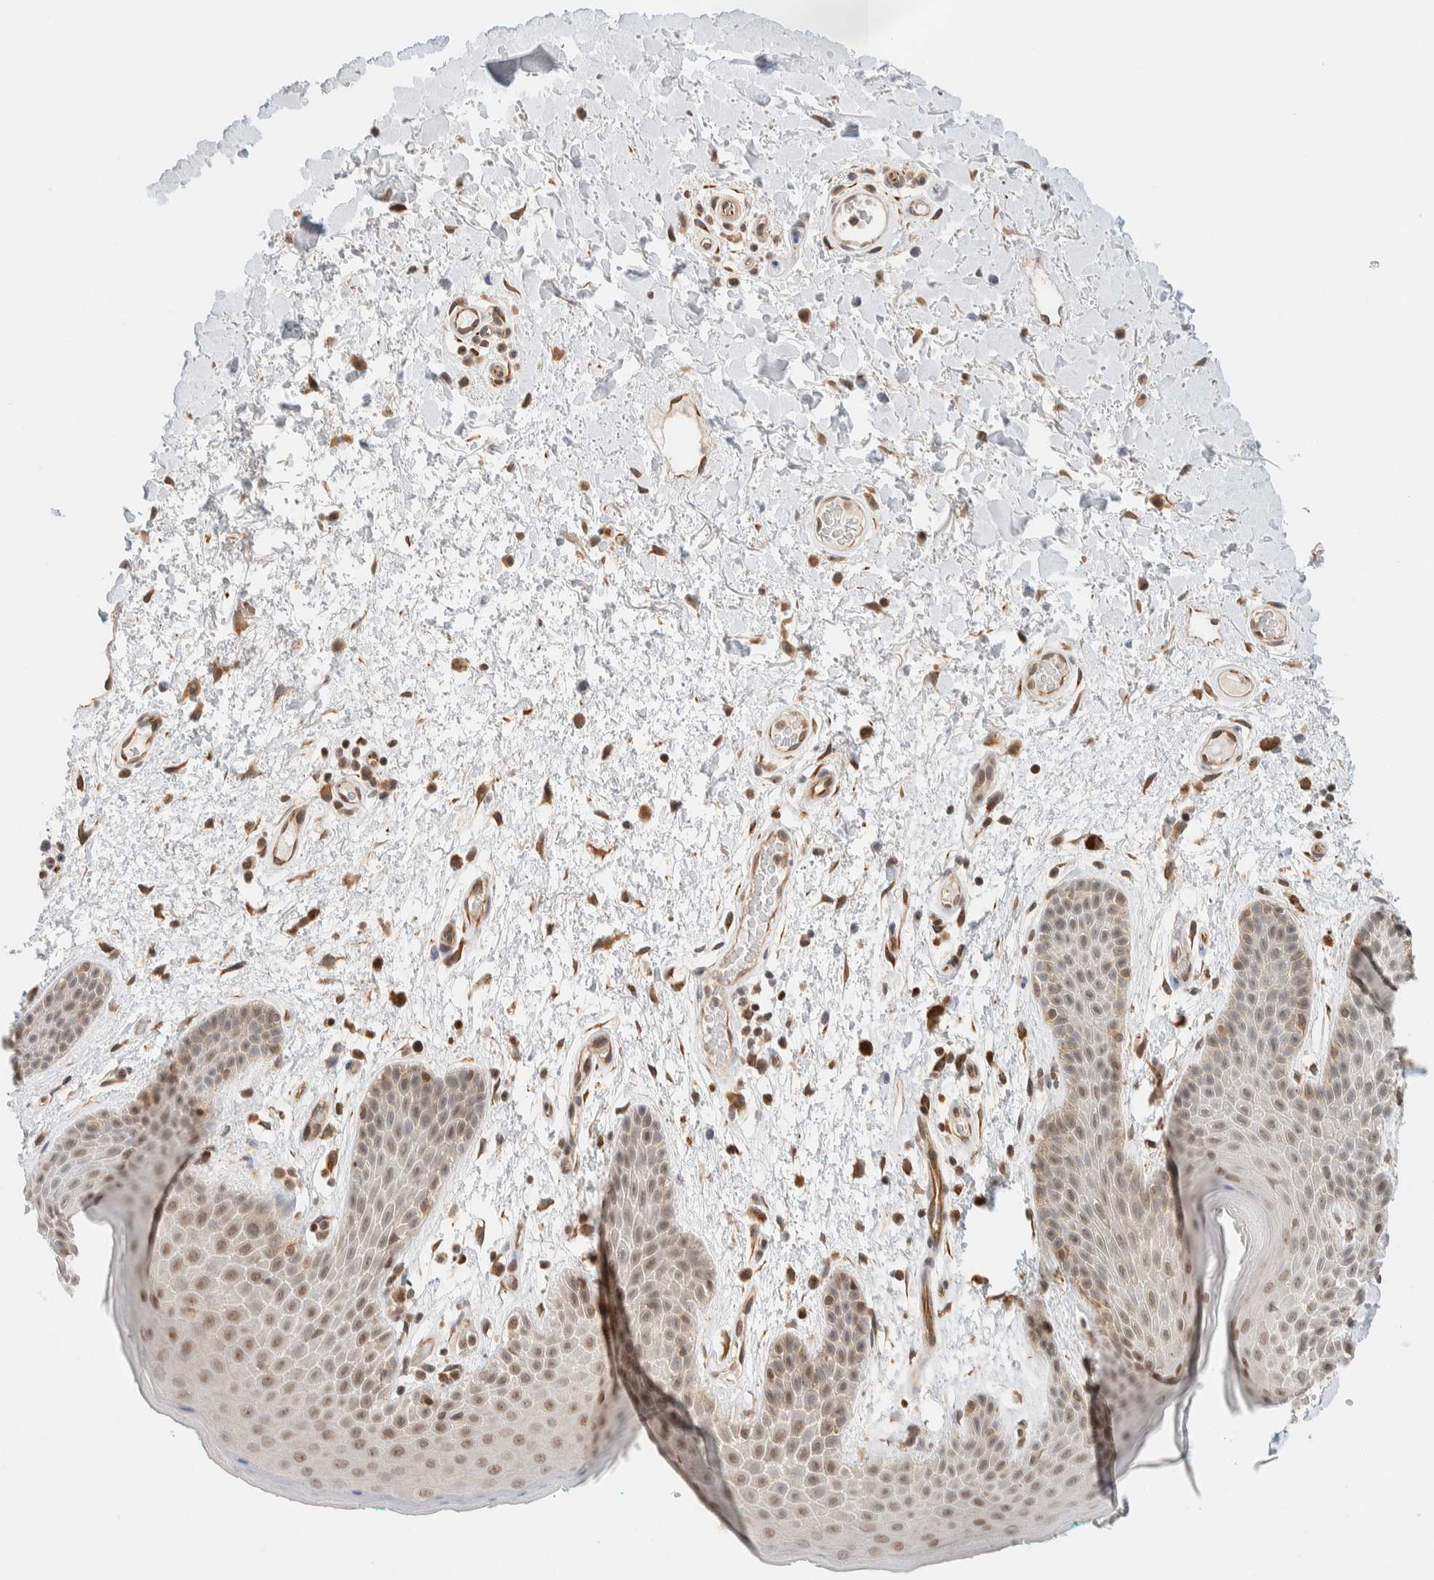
{"staining": {"intensity": "weak", "quantity": ">75%", "location": "cytoplasmic/membranous,nuclear"}, "tissue": "skin", "cell_type": "Epidermal cells", "image_type": "normal", "snomed": [{"axis": "morphology", "description": "Normal tissue, NOS"}, {"axis": "topography", "description": "Anal"}], "caption": "Protein expression analysis of normal skin demonstrates weak cytoplasmic/membranous,nuclear staining in approximately >75% of epidermal cells.", "gene": "C8orf76", "patient": {"sex": "male", "age": 74}}